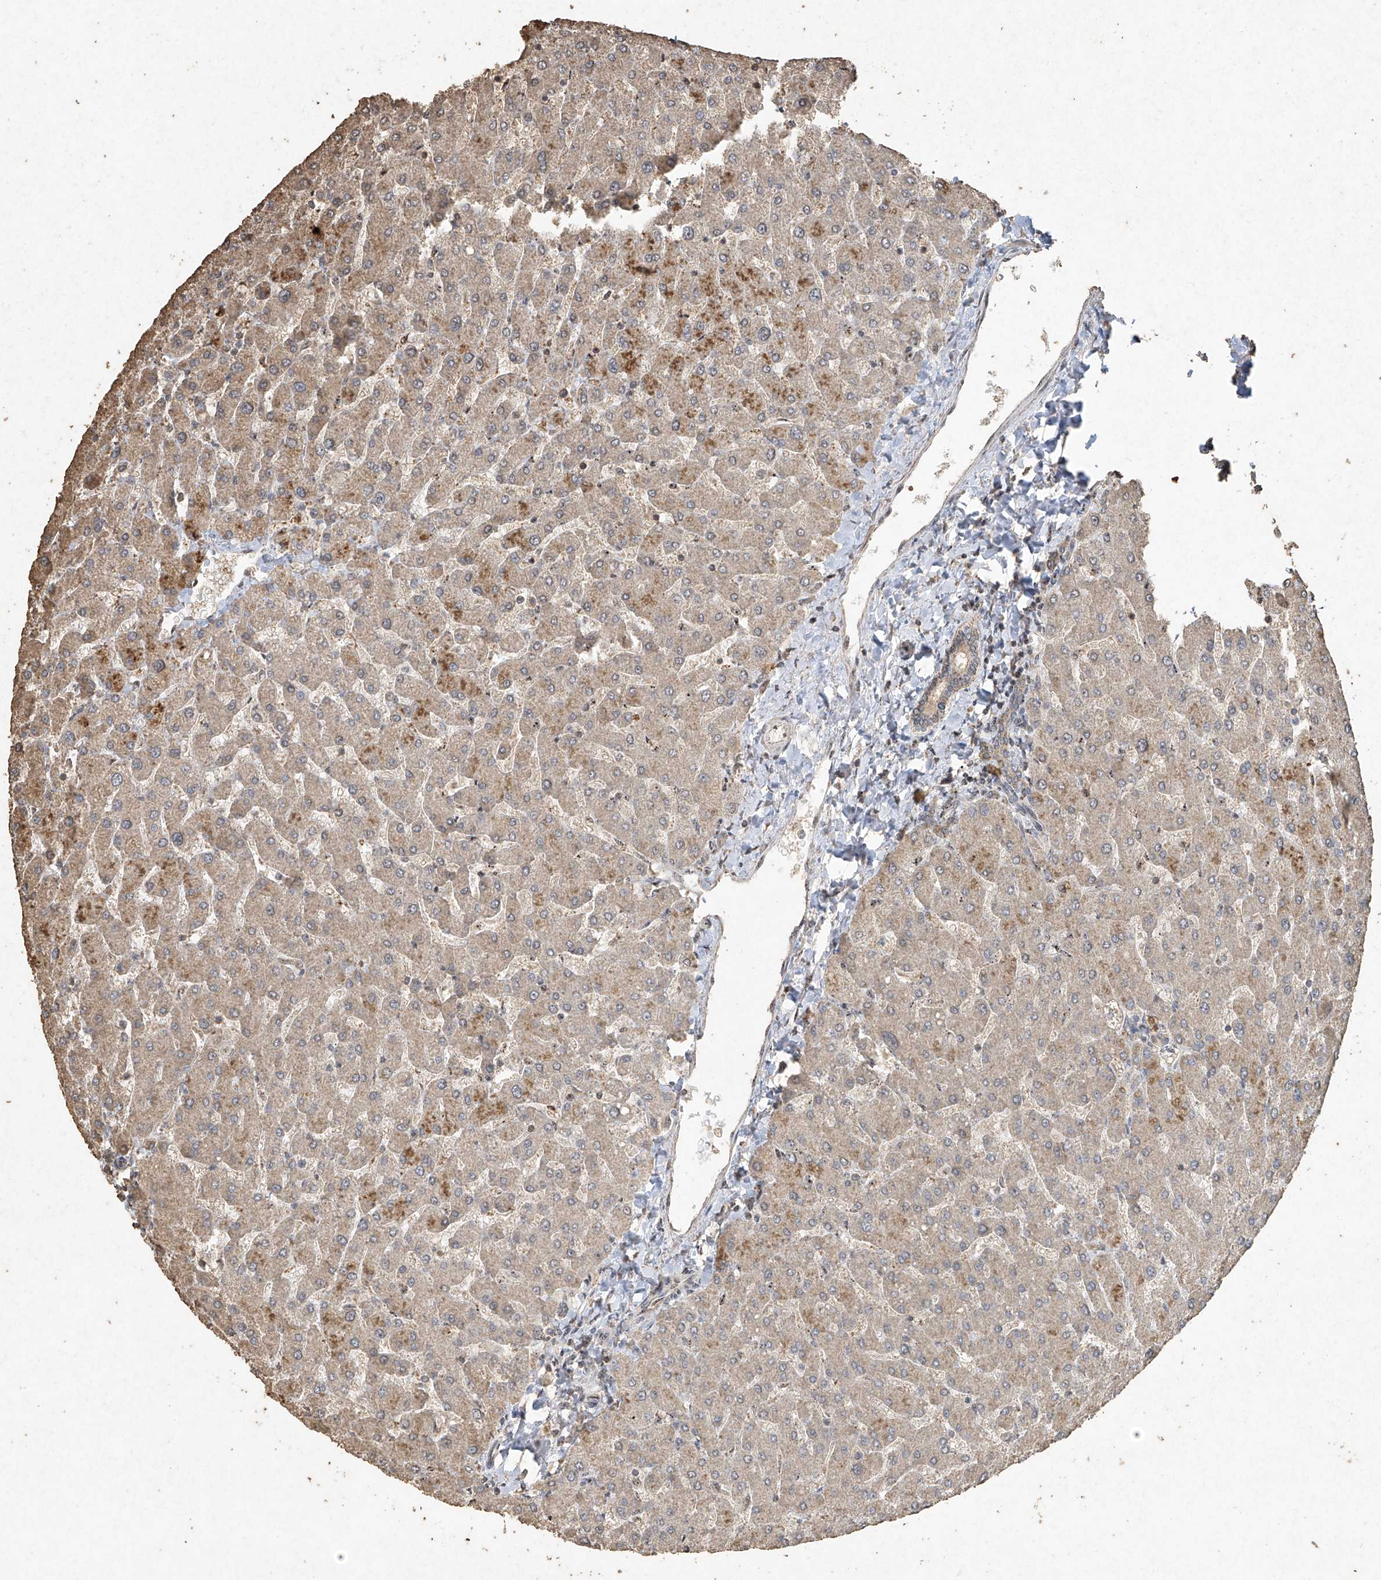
{"staining": {"intensity": "weak", "quantity": "<25%", "location": "cytoplasmic/membranous"}, "tissue": "liver", "cell_type": "Cholangiocytes", "image_type": "normal", "snomed": [{"axis": "morphology", "description": "Normal tissue, NOS"}, {"axis": "topography", "description": "Liver"}], "caption": "Liver stained for a protein using immunohistochemistry (IHC) shows no staining cholangiocytes.", "gene": "ERBB3", "patient": {"sex": "male", "age": 55}}